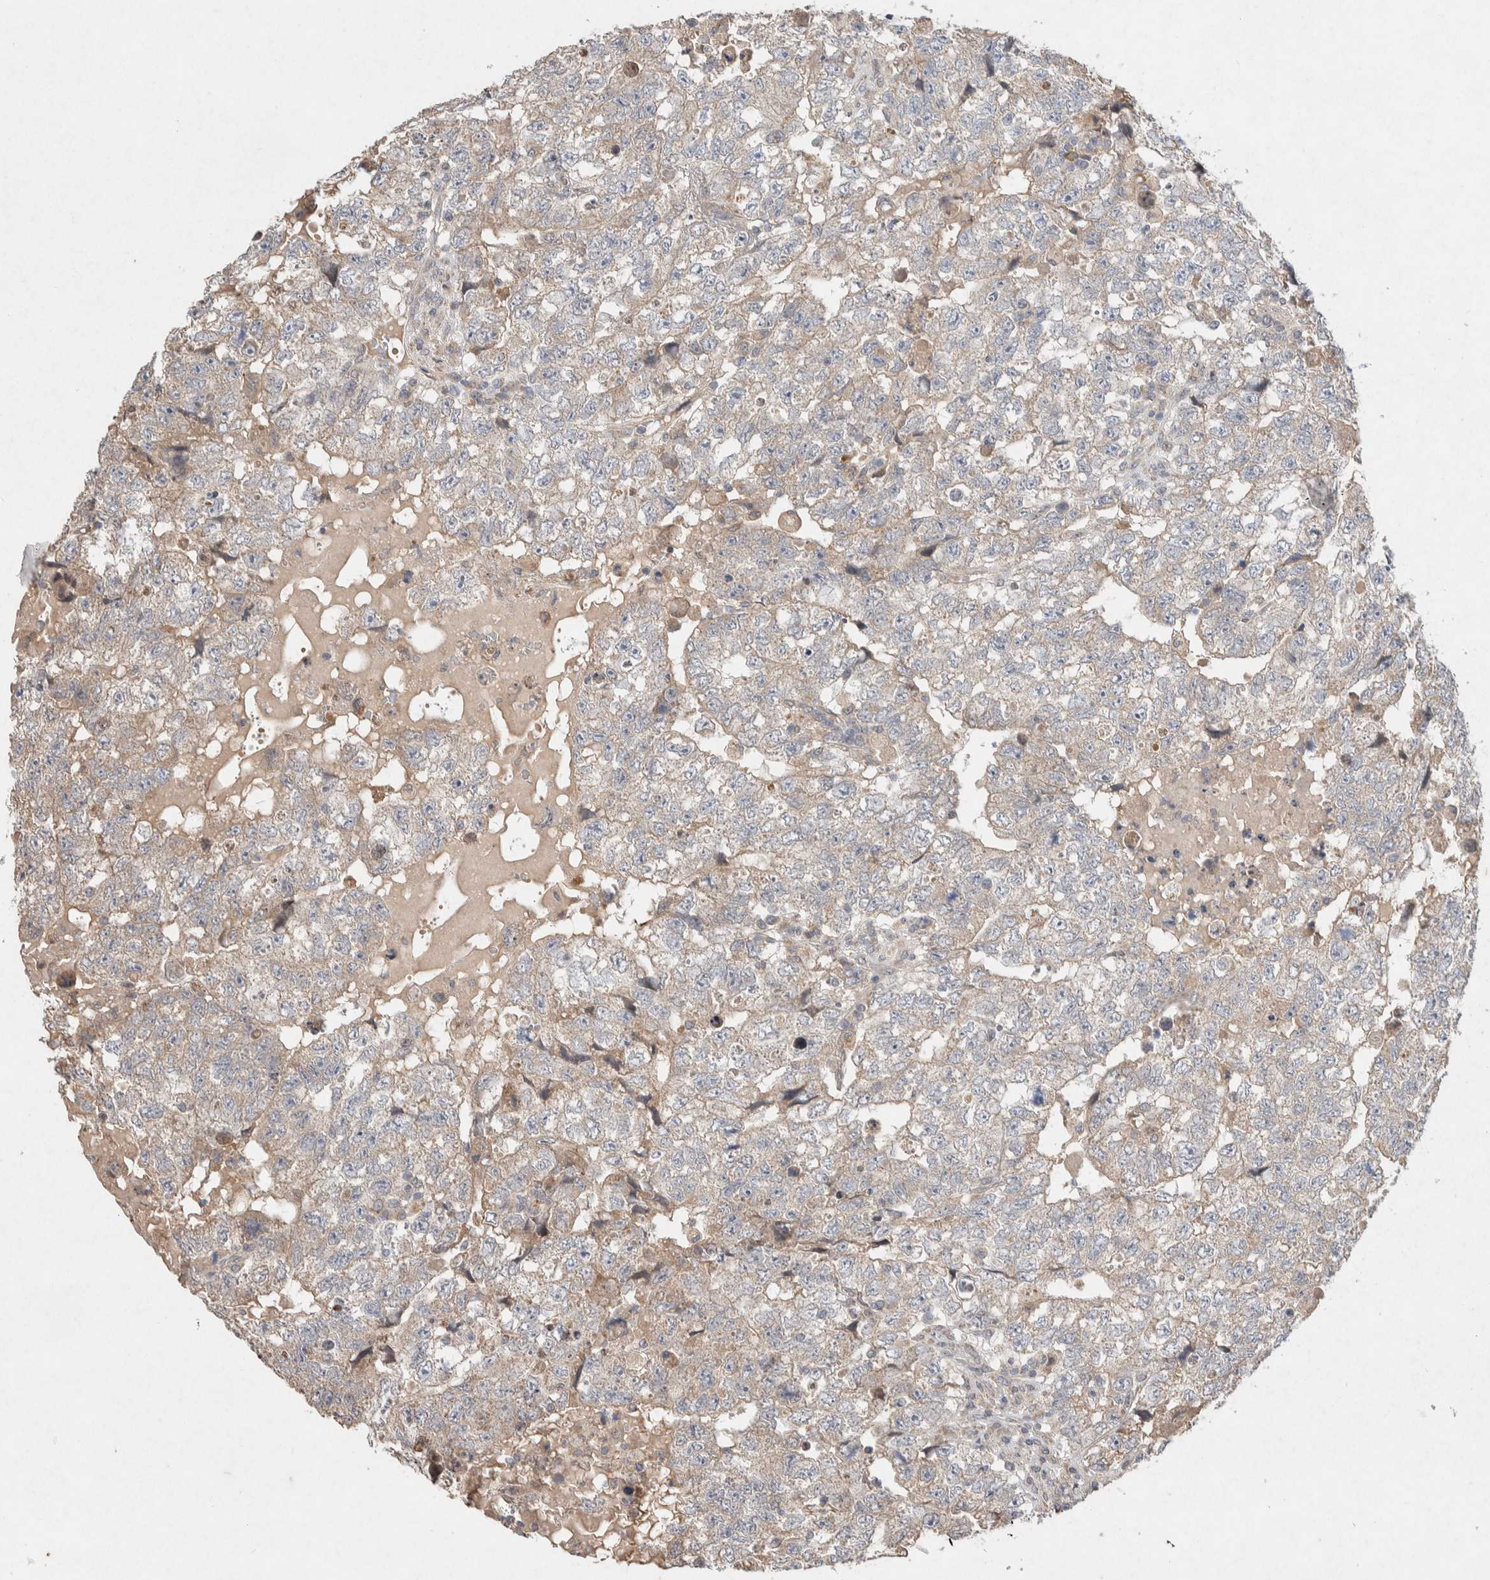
{"staining": {"intensity": "weak", "quantity": "25%-75%", "location": "cytoplasmic/membranous"}, "tissue": "testis cancer", "cell_type": "Tumor cells", "image_type": "cancer", "snomed": [{"axis": "morphology", "description": "Carcinoma, Embryonal, NOS"}, {"axis": "topography", "description": "Testis"}], "caption": "Testis cancer (embryonal carcinoma) stained with DAB immunohistochemistry demonstrates low levels of weak cytoplasmic/membranous positivity in approximately 25%-75% of tumor cells.", "gene": "CMTM4", "patient": {"sex": "male", "age": 36}}